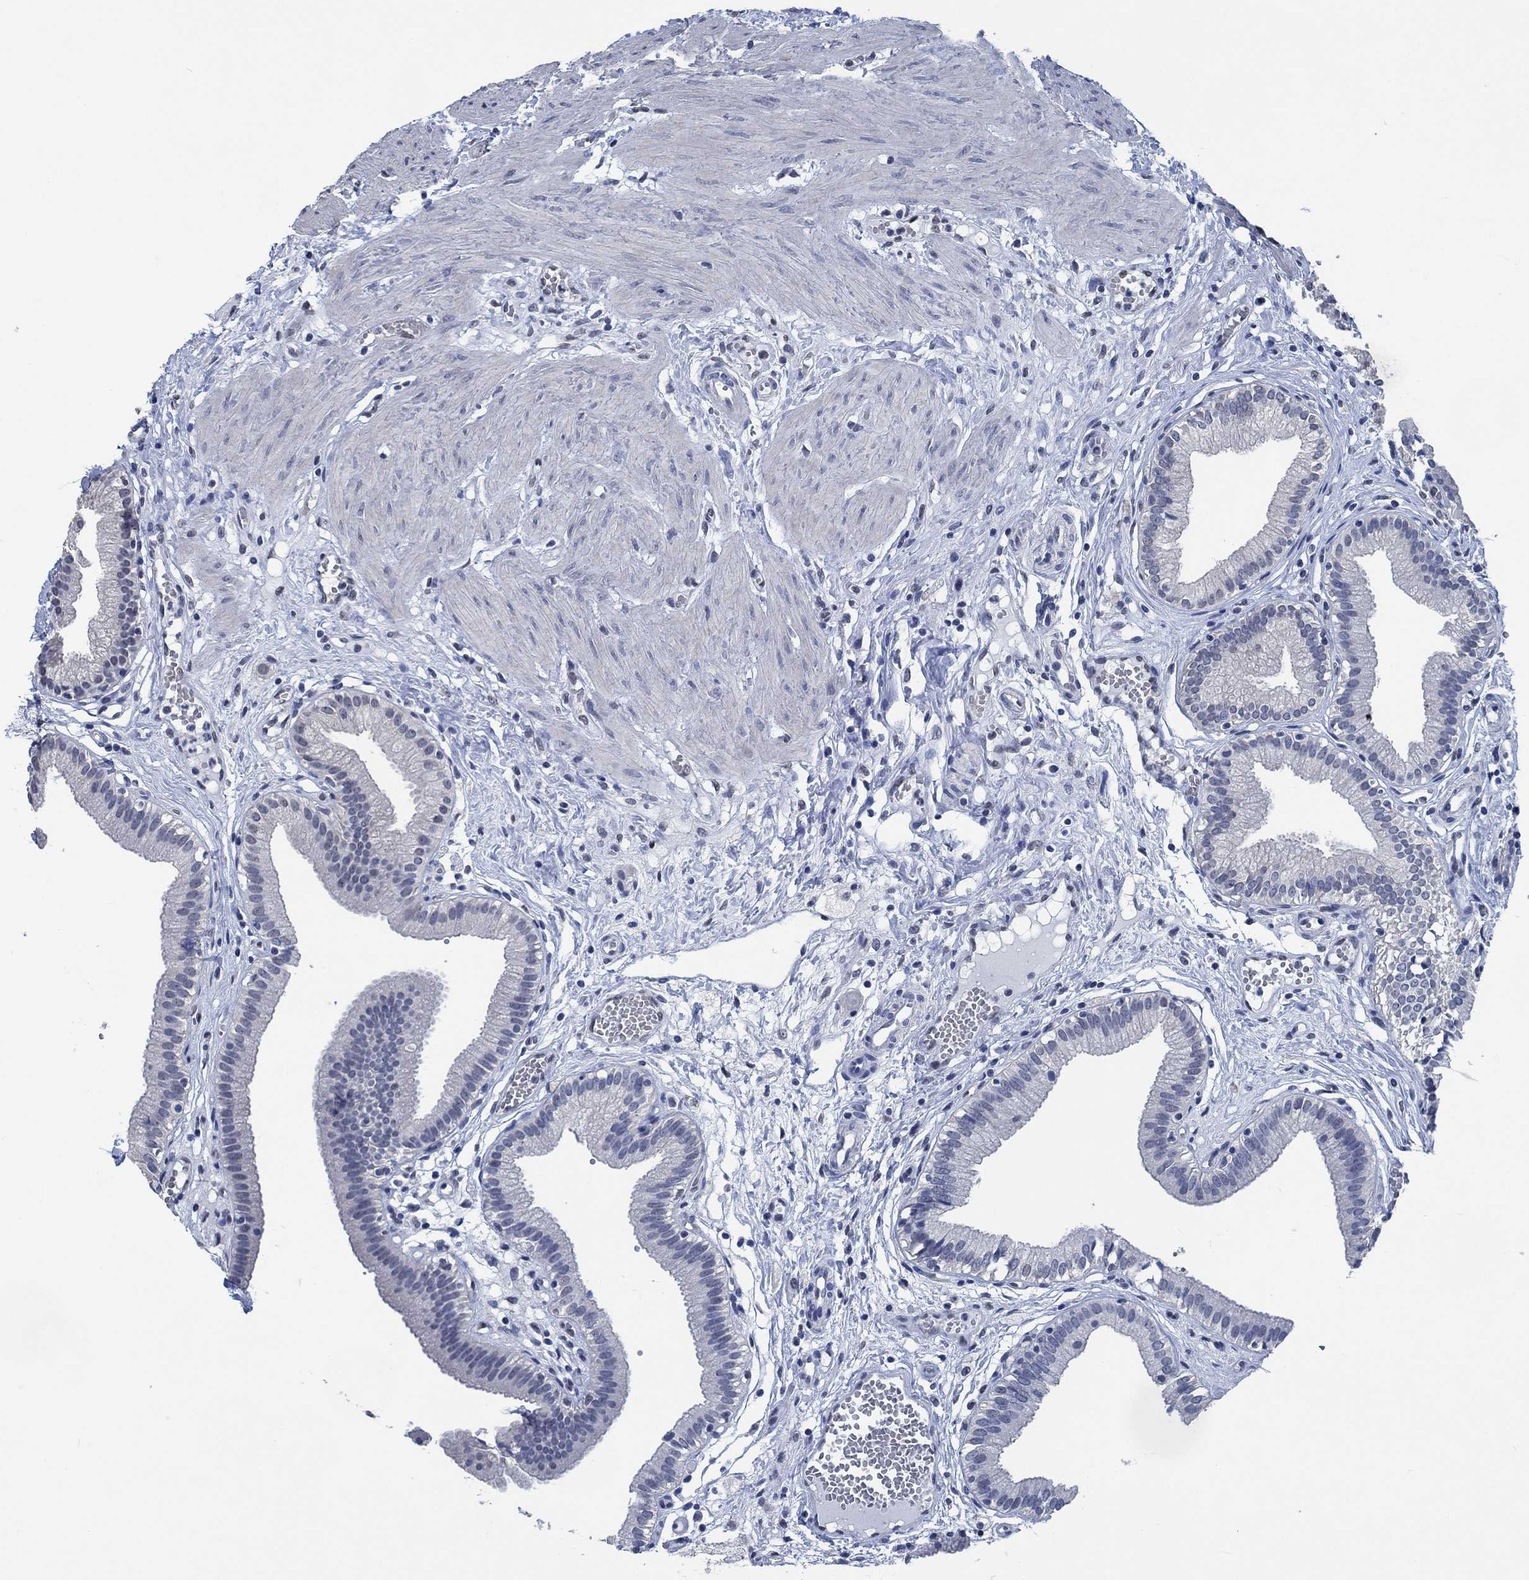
{"staining": {"intensity": "negative", "quantity": "none", "location": "none"}, "tissue": "gallbladder", "cell_type": "Glandular cells", "image_type": "normal", "snomed": [{"axis": "morphology", "description": "Normal tissue, NOS"}, {"axis": "topography", "description": "Gallbladder"}], "caption": "Immunohistochemical staining of benign gallbladder demonstrates no significant expression in glandular cells.", "gene": "OBSCN", "patient": {"sex": "female", "age": 24}}